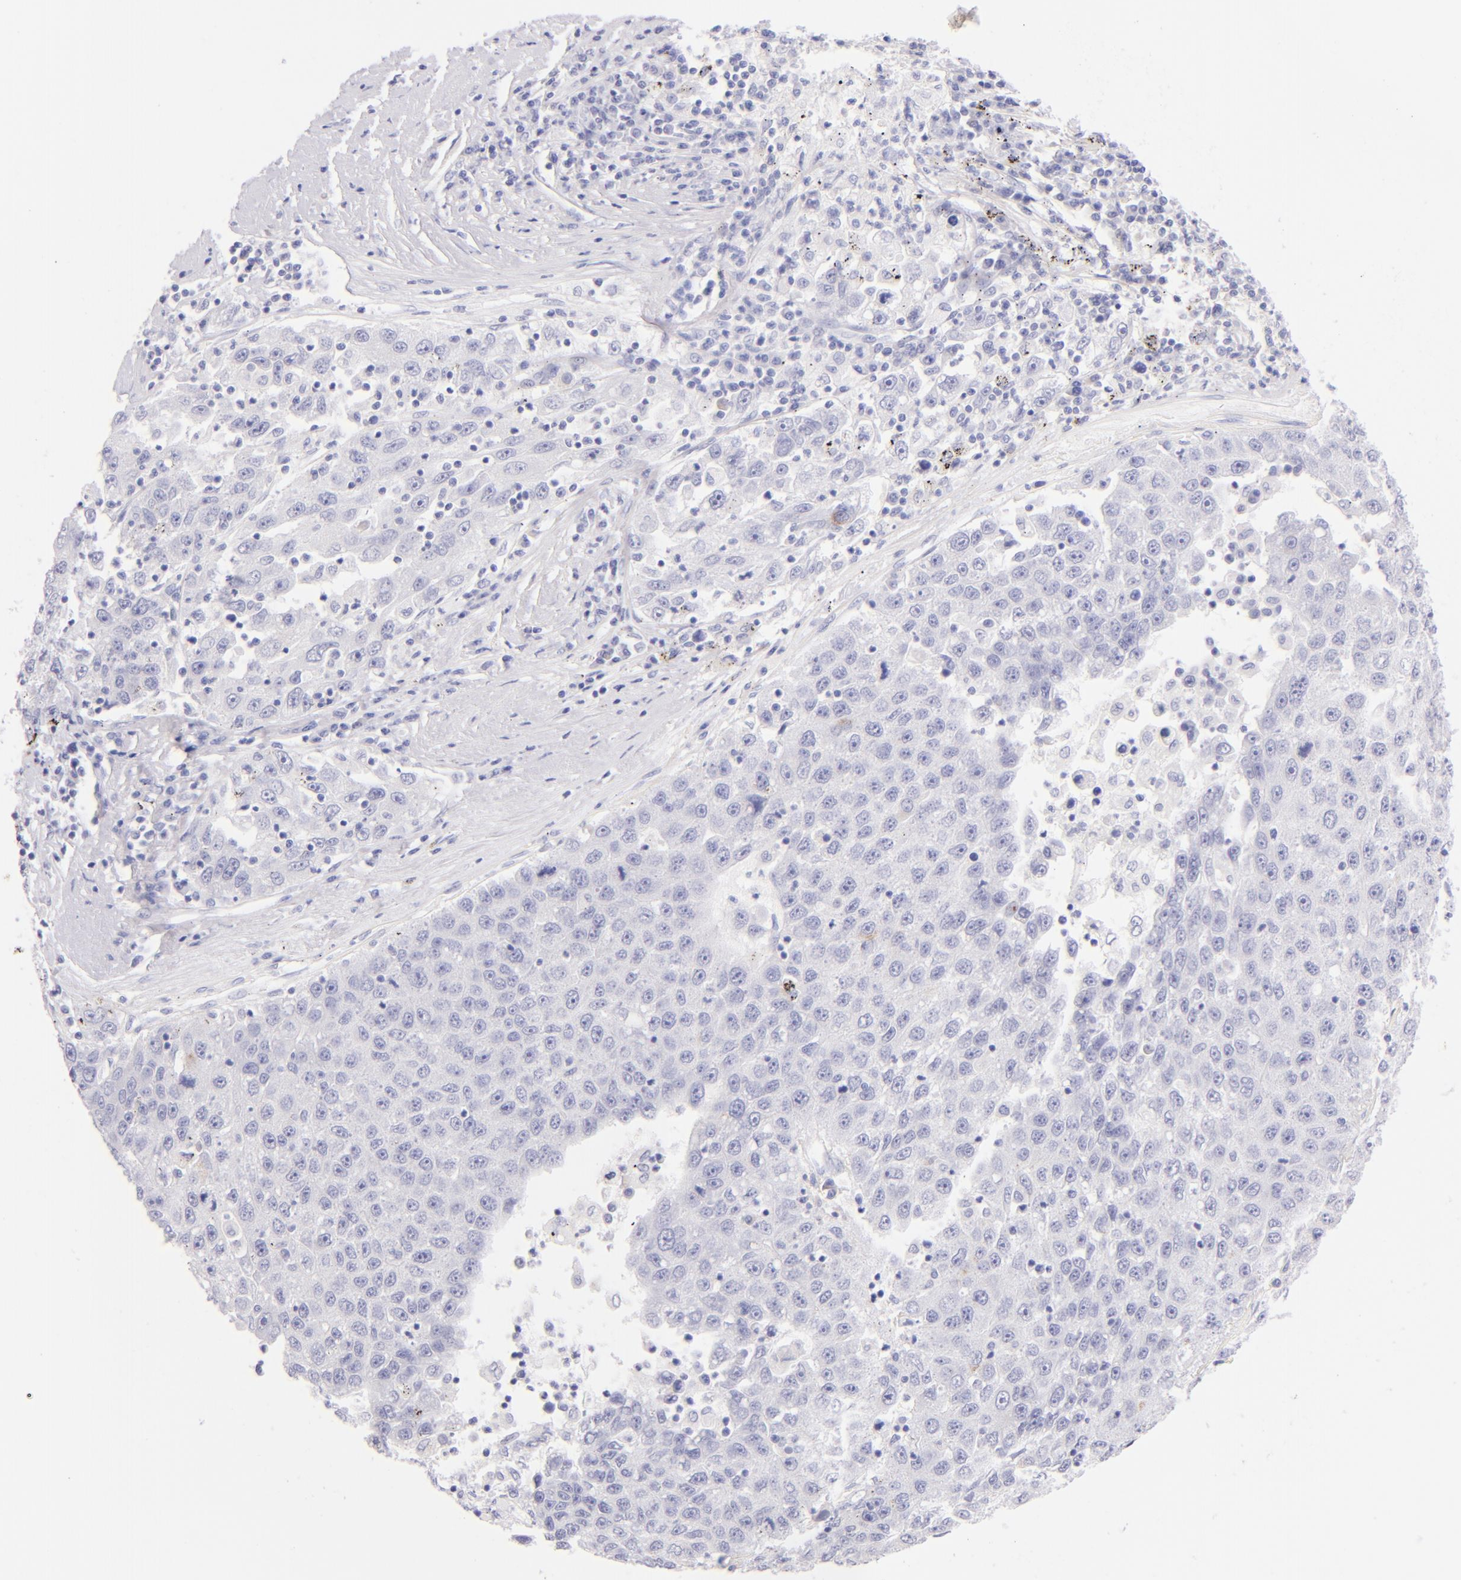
{"staining": {"intensity": "negative", "quantity": "none", "location": "none"}, "tissue": "liver cancer", "cell_type": "Tumor cells", "image_type": "cancer", "snomed": [{"axis": "morphology", "description": "Carcinoma, Hepatocellular, NOS"}, {"axis": "topography", "description": "Liver"}], "caption": "Immunohistochemical staining of liver cancer displays no significant staining in tumor cells.", "gene": "SDC1", "patient": {"sex": "male", "age": 49}}